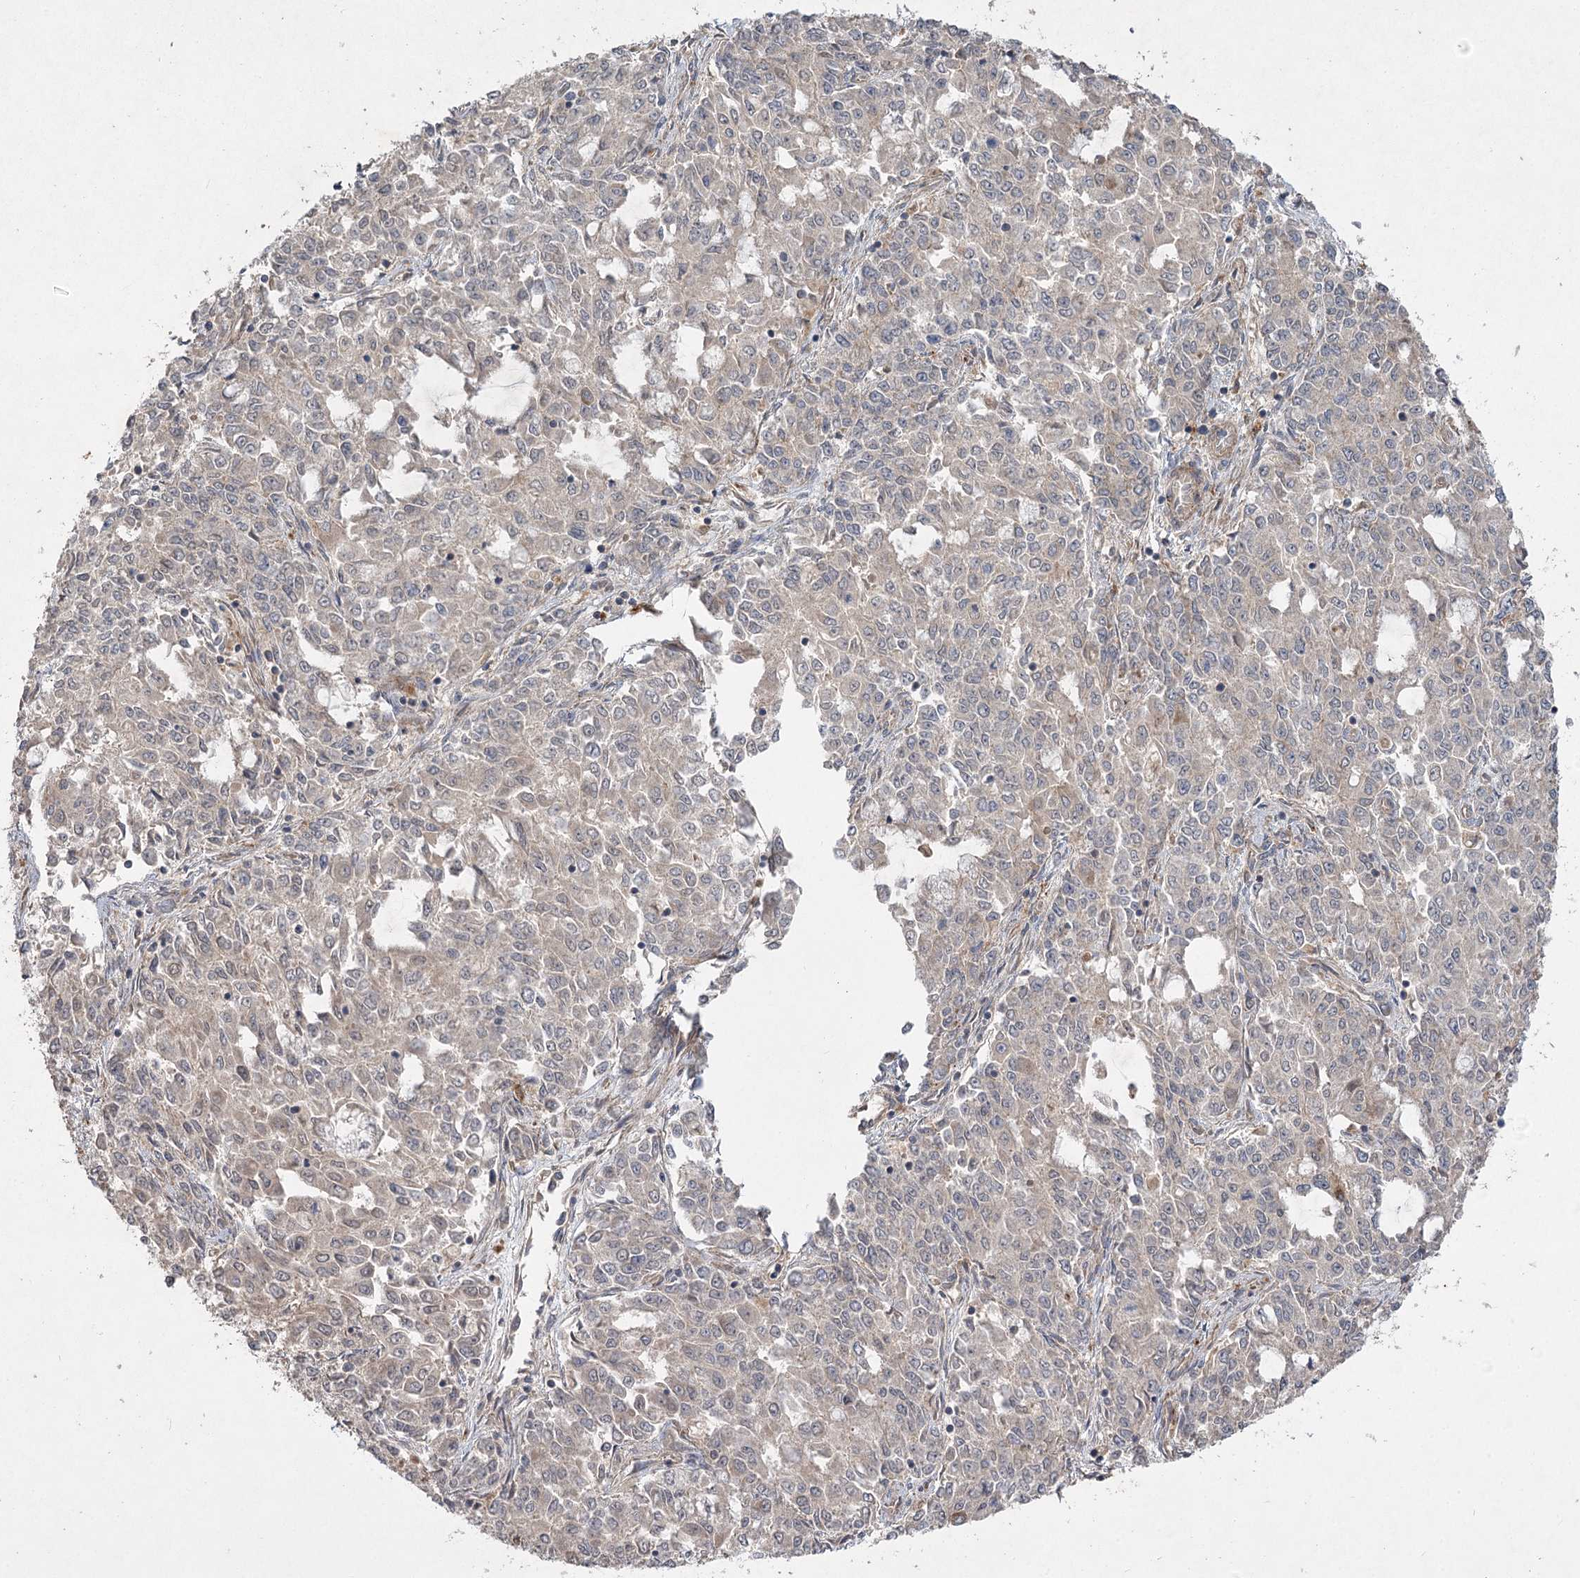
{"staining": {"intensity": "weak", "quantity": "25%-75%", "location": "cytoplasmic/membranous"}, "tissue": "endometrial cancer", "cell_type": "Tumor cells", "image_type": "cancer", "snomed": [{"axis": "morphology", "description": "Adenocarcinoma, NOS"}, {"axis": "topography", "description": "Endometrium"}], "caption": "Immunohistochemical staining of human endometrial cancer (adenocarcinoma) exhibits weak cytoplasmic/membranous protein expression in approximately 25%-75% of tumor cells.", "gene": "KIAA0825", "patient": {"sex": "female", "age": 50}}